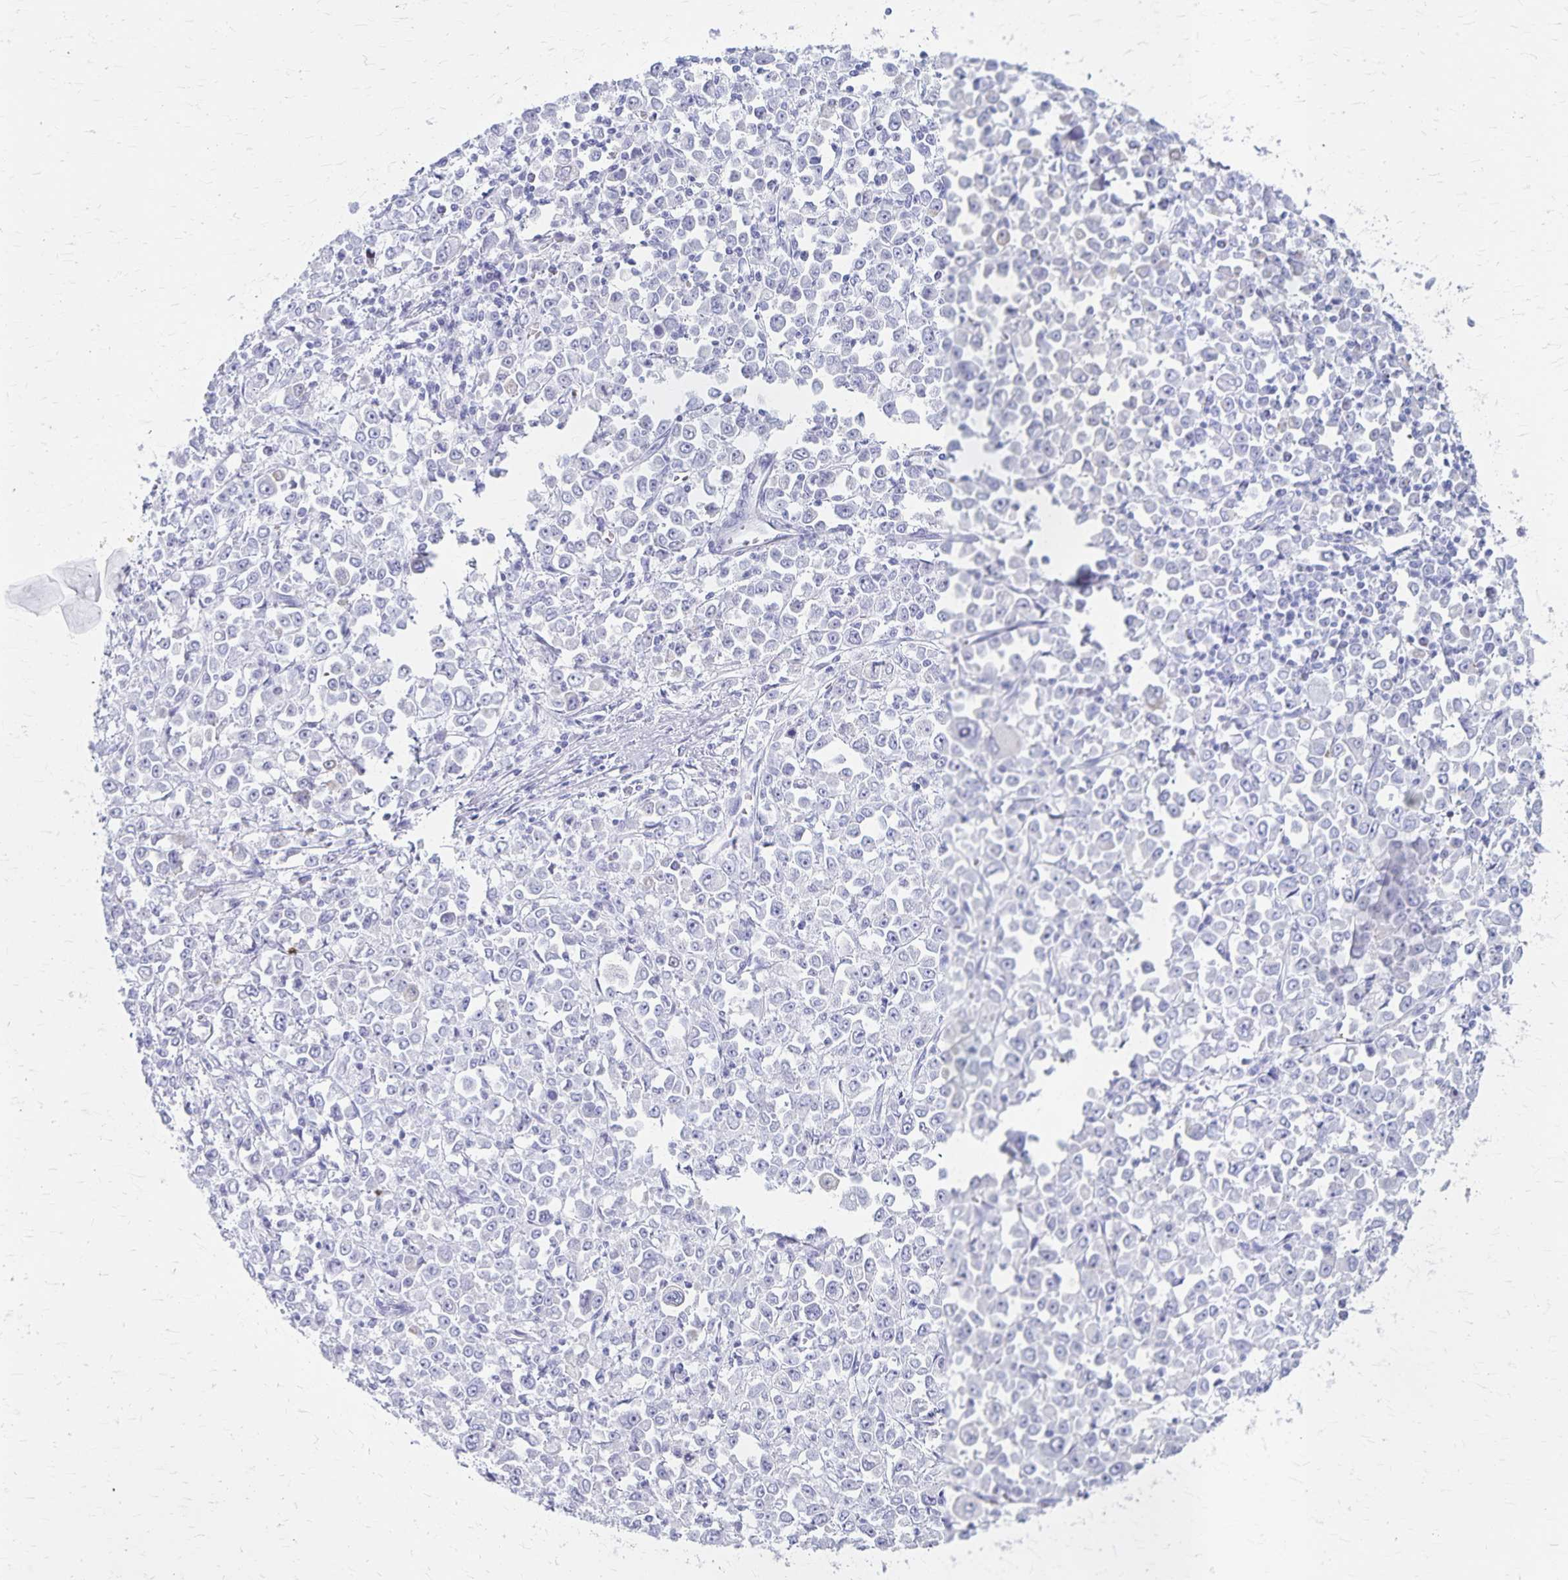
{"staining": {"intensity": "negative", "quantity": "none", "location": "none"}, "tissue": "stomach cancer", "cell_type": "Tumor cells", "image_type": "cancer", "snomed": [{"axis": "morphology", "description": "Adenocarcinoma, NOS"}, {"axis": "topography", "description": "Stomach, upper"}], "caption": "This is an immunohistochemistry (IHC) image of stomach cancer. There is no positivity in tumor cells.", "gene": "GPBAR1", "patient": {"sex": "male", "age": 70}}